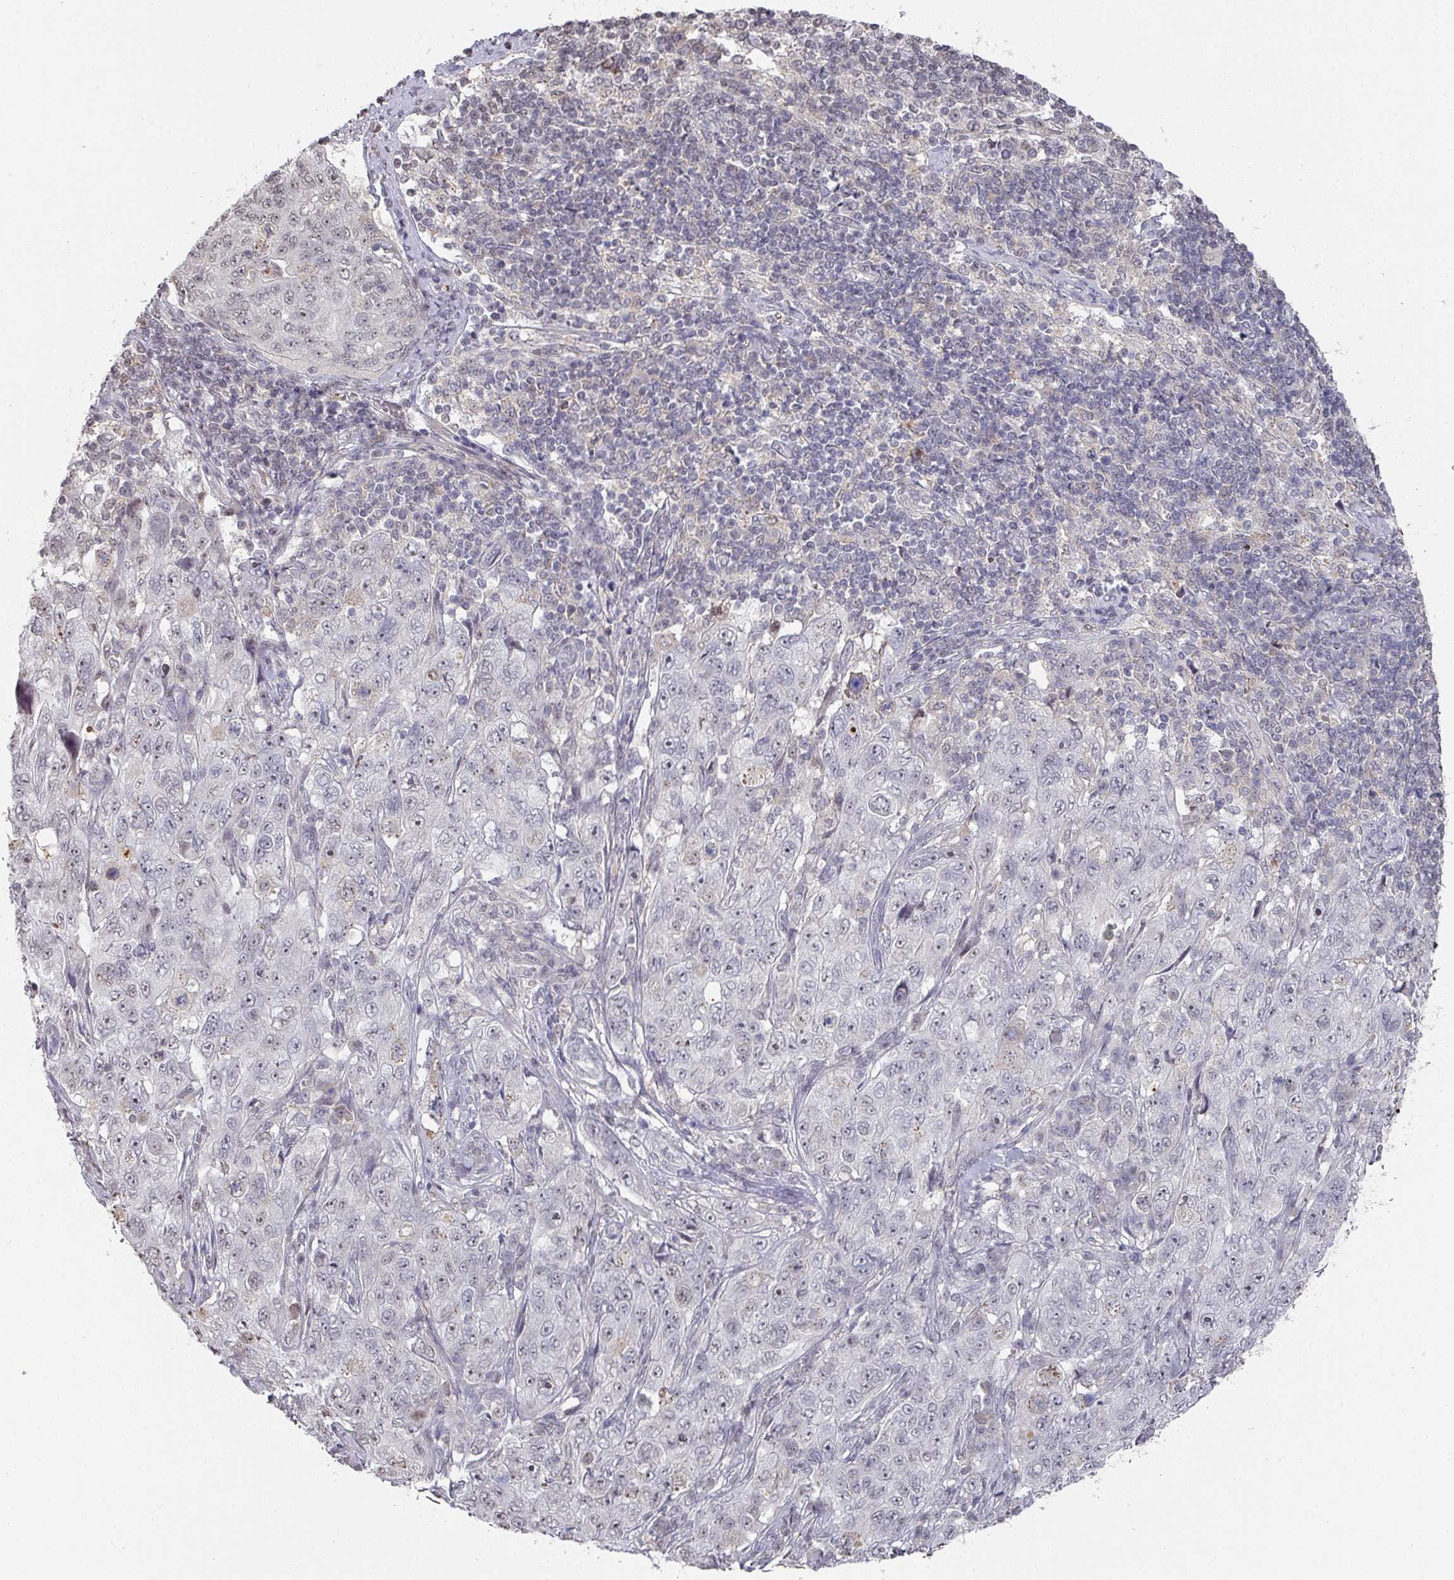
{"staining": {"intensity": "negative", "quantity": "none", "location": "none"}, "tissue": "pancreatic cancer", "cell_type": "Tumor cells", "image_type": "cancer", "snomed": [{"axis": "morphology", "description": "Adenocarcinoma, NOS"}, {"axis": "topography", "description": "Pancreas"}], "caption": "IHC micrograph of pancreatic cancer (adenocarcinoma) stained for a protein (brown), which demonstrates no positivity in tumor cells.", "gene": "ZNF654", "patient": {"sex": "male", "age": 68}}